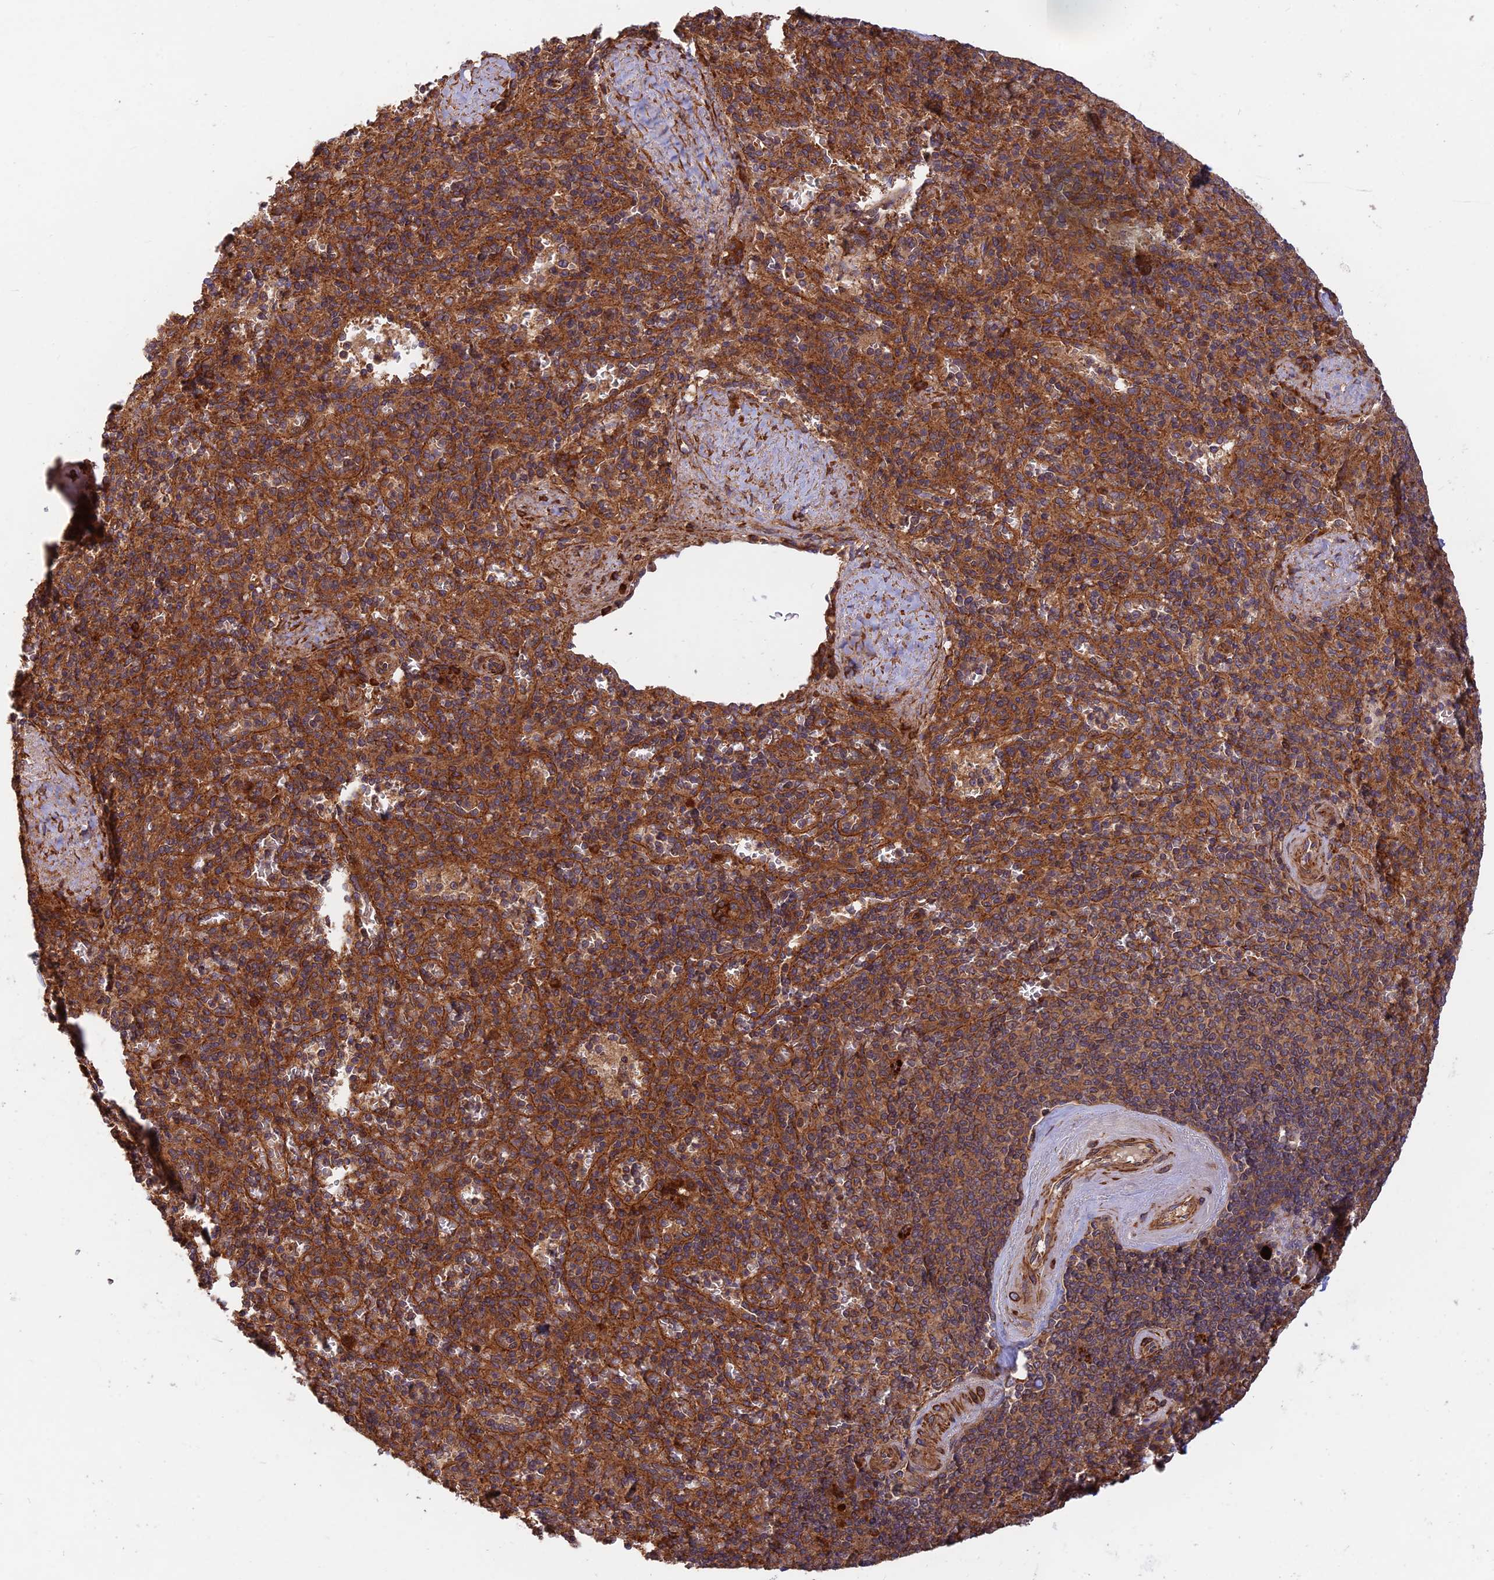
{"staining": {"intensity": "strong", "quantity": "25%-75%", "location": "cytoplasmic/membranous"}, "tissue": "spleen", "cell_type": "Cells in red pulp", "image_type": "normal", "snomed": [{"axis": "morphology", "description": "Normal tissue, NOS"}, {"axis": "topography", "description": "Spleen"}], "caption": "Immunohistochemical staining of normal spleen demonstrates strong cytoplasmic/membranous protein staining in approximately 25%-75% of cells in red pulp.", "gene": "RELCH", "patient": {"sex": "male", "age": 82}}